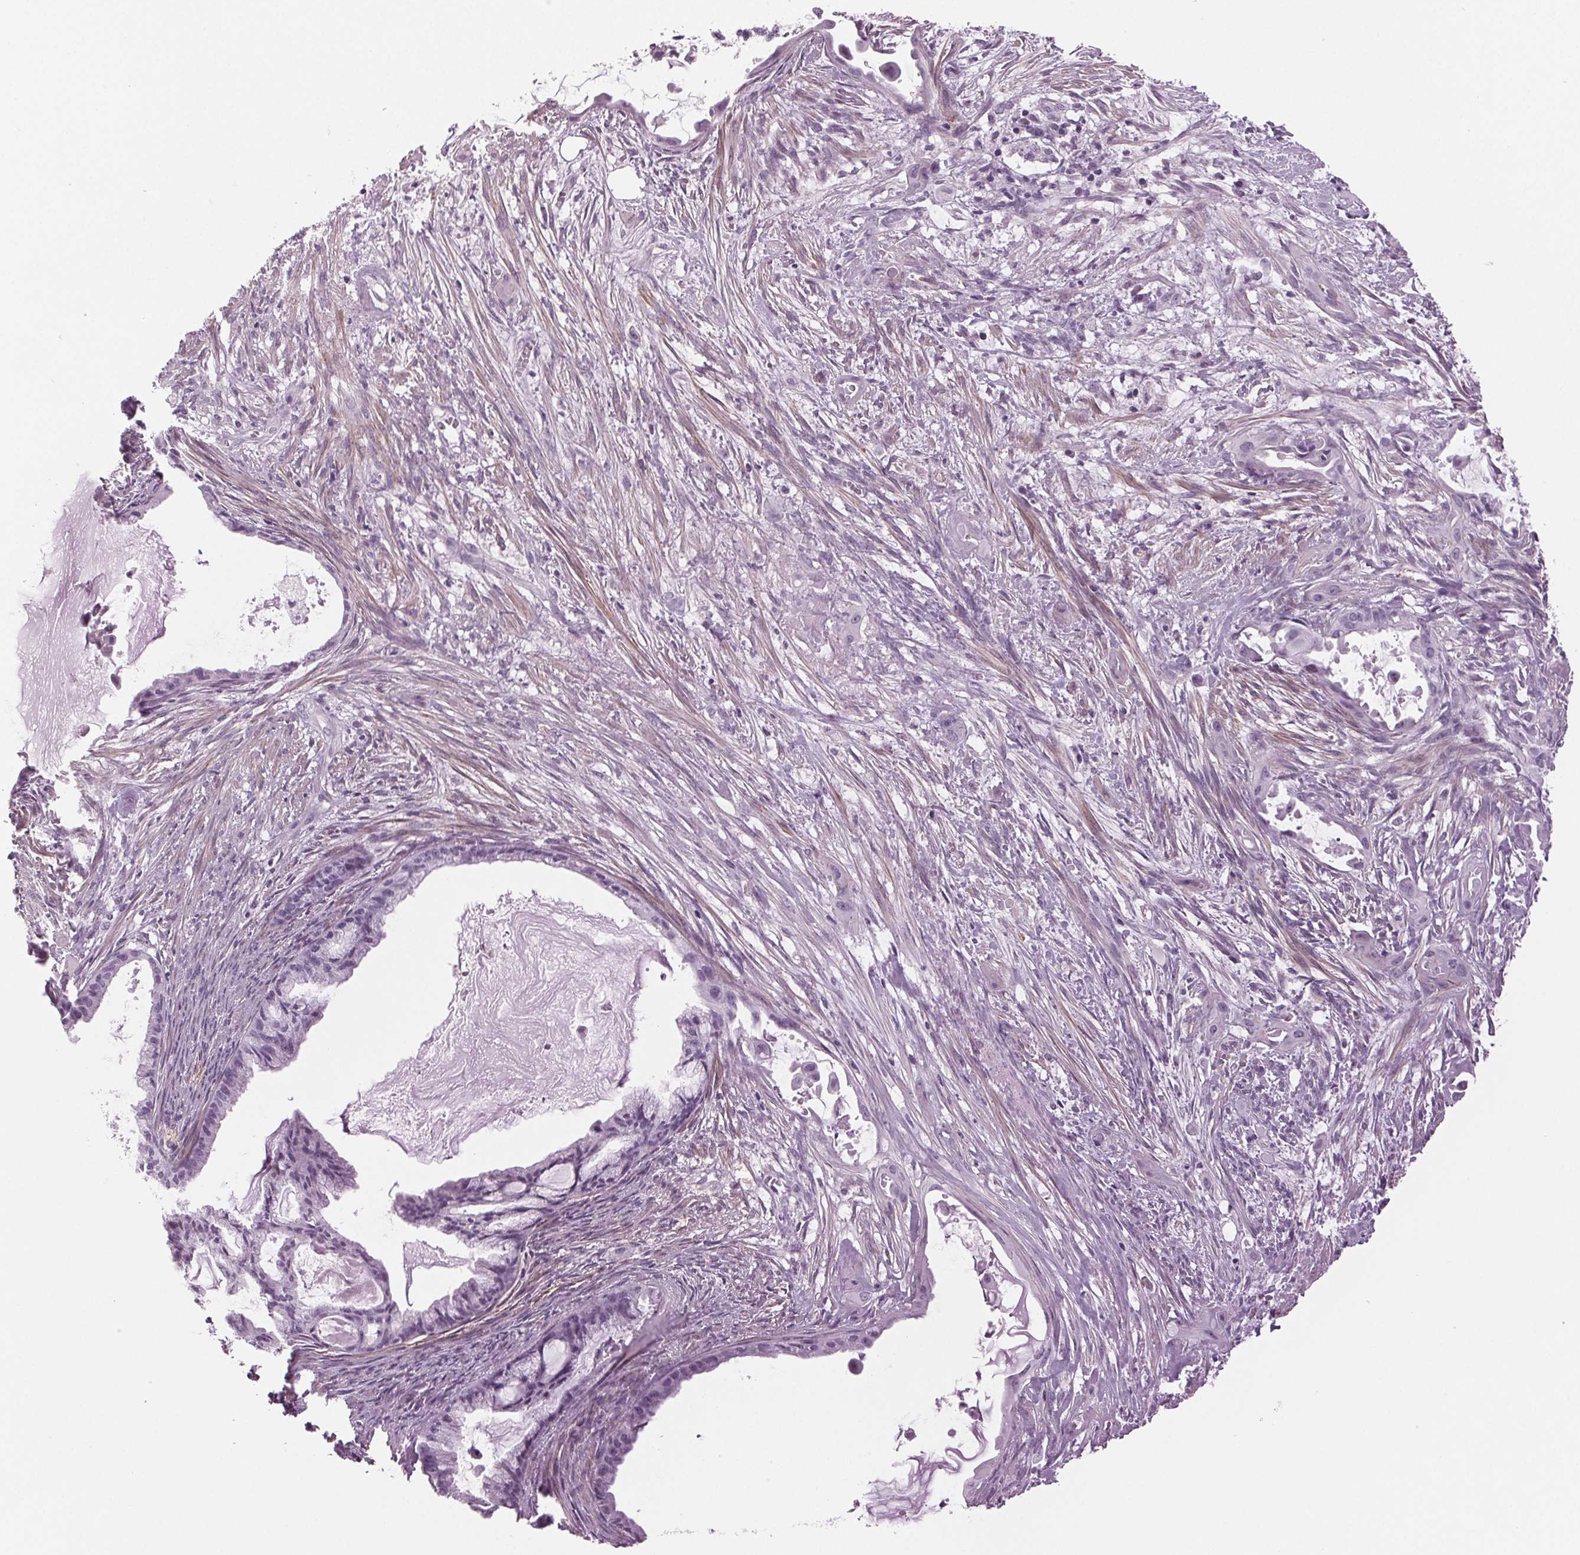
{"staining": {"intensity": "negative", "quantity": "none", "location": "none"}, "tissue": "endometrial cancer", "cell_type": "Tumor cells", "image_type": "cancer", "snomed": [{"axis": "morphology", "description": "Adenocarcinoma, NOS"}, {"axis": "topography", "description": "Endometrium"}], "caption": "IHC photomicrograph of neoplastic tissue: endometrial adenocarcinoma stained with DAB exhibits no significant protein positivity in tumor cells.", "gene": "DNAH12", "patient": {"sex": "female", "age": 86}}